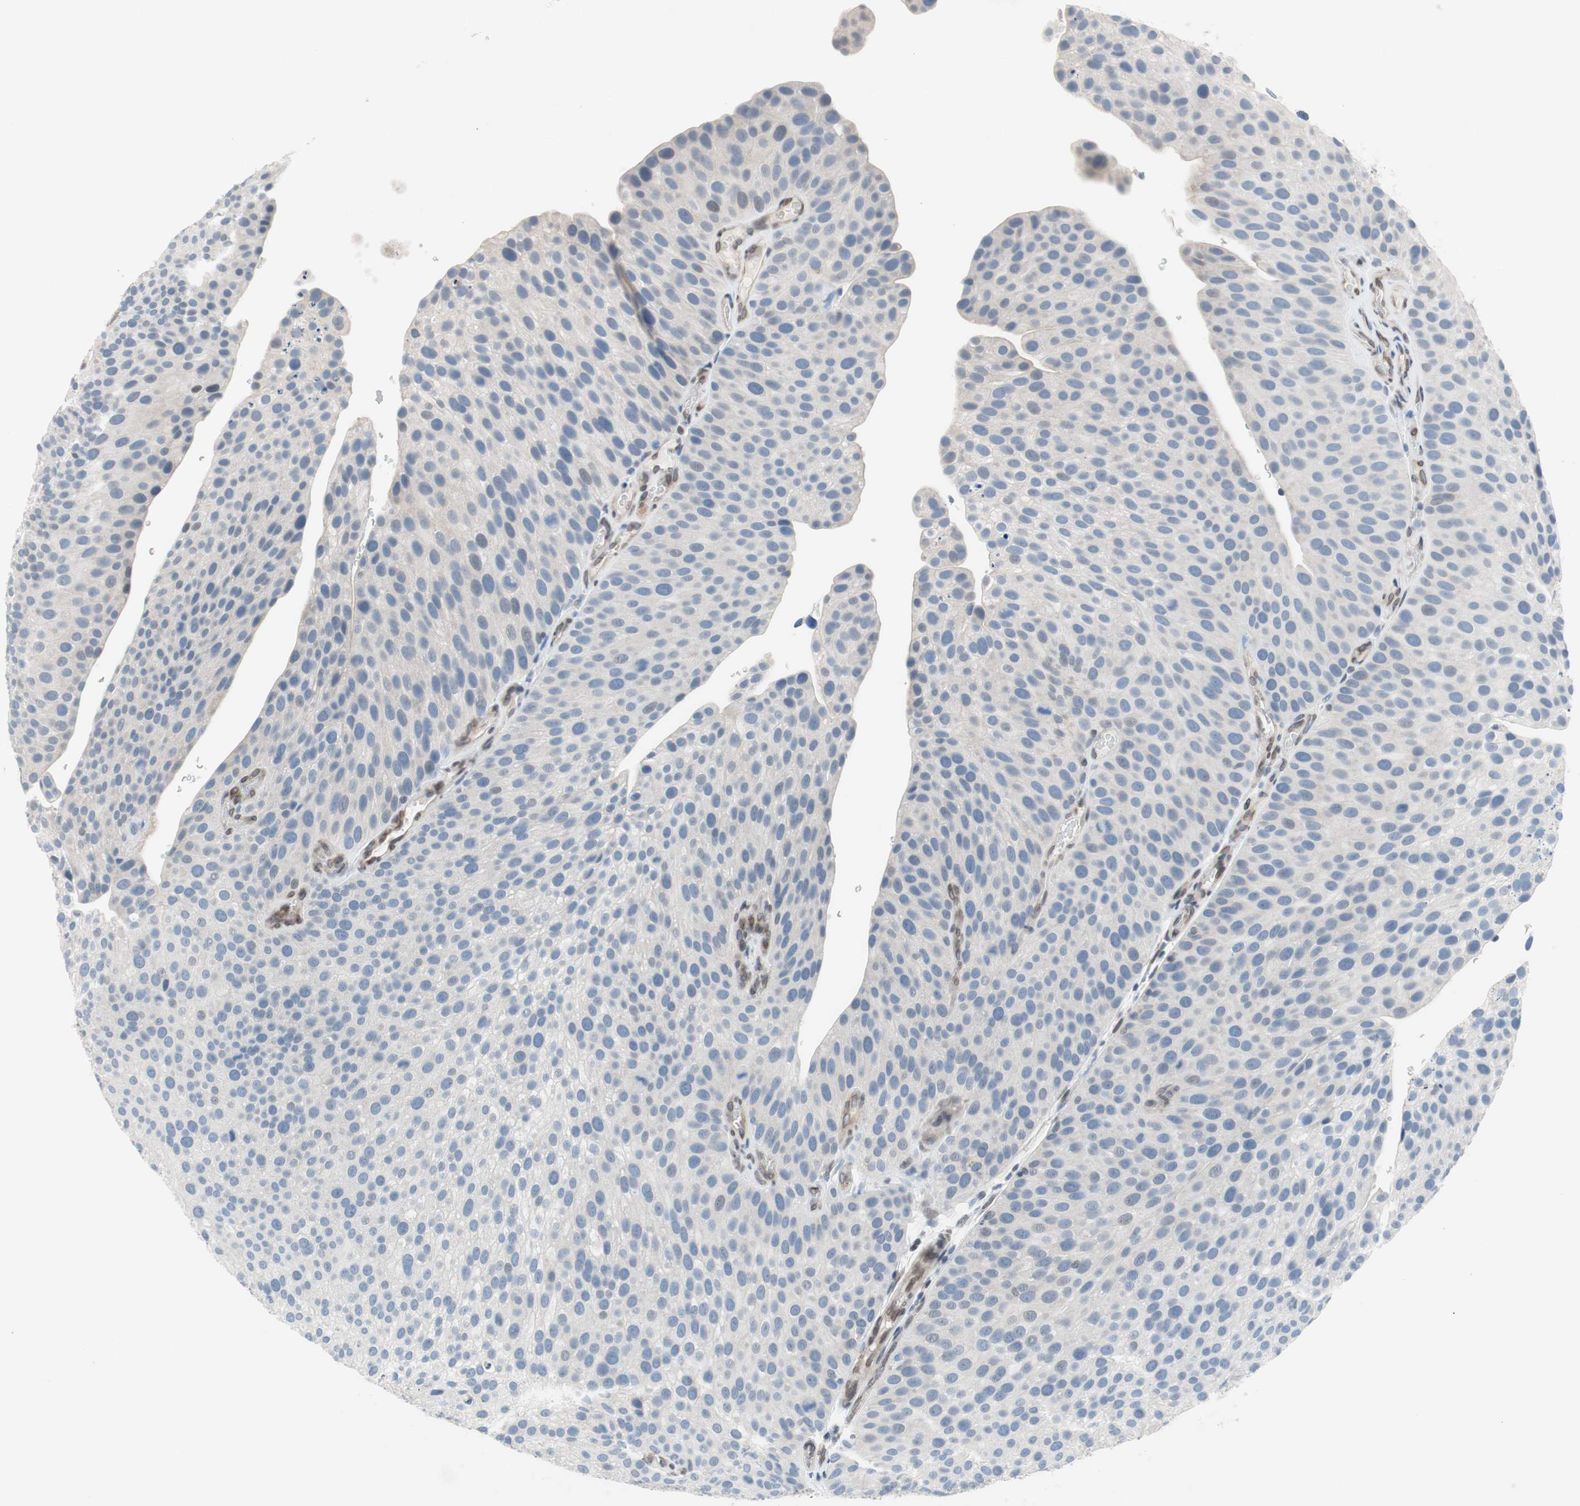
{"staining": {"intensity": "negative", "quantity": "none", "location": "none"}, "tissue": "urothelial cancer", "cell_type": "Tumor cells", "image_type": "cancer", "snomed": [{"axis": "morphology", "description": "Urothelial carcinoma, Low grade"}, {"axis": "topography", "description": "Smooth muscle"}, {"axis": "topography", "description": "Urinary bladder"}], "caption": "Urothelial cancer was stained to show a protein in brown. There is no significant expression in tumor cells.", "gene": "ARNT2", "patient": {"sex": "male", "age": 60}}